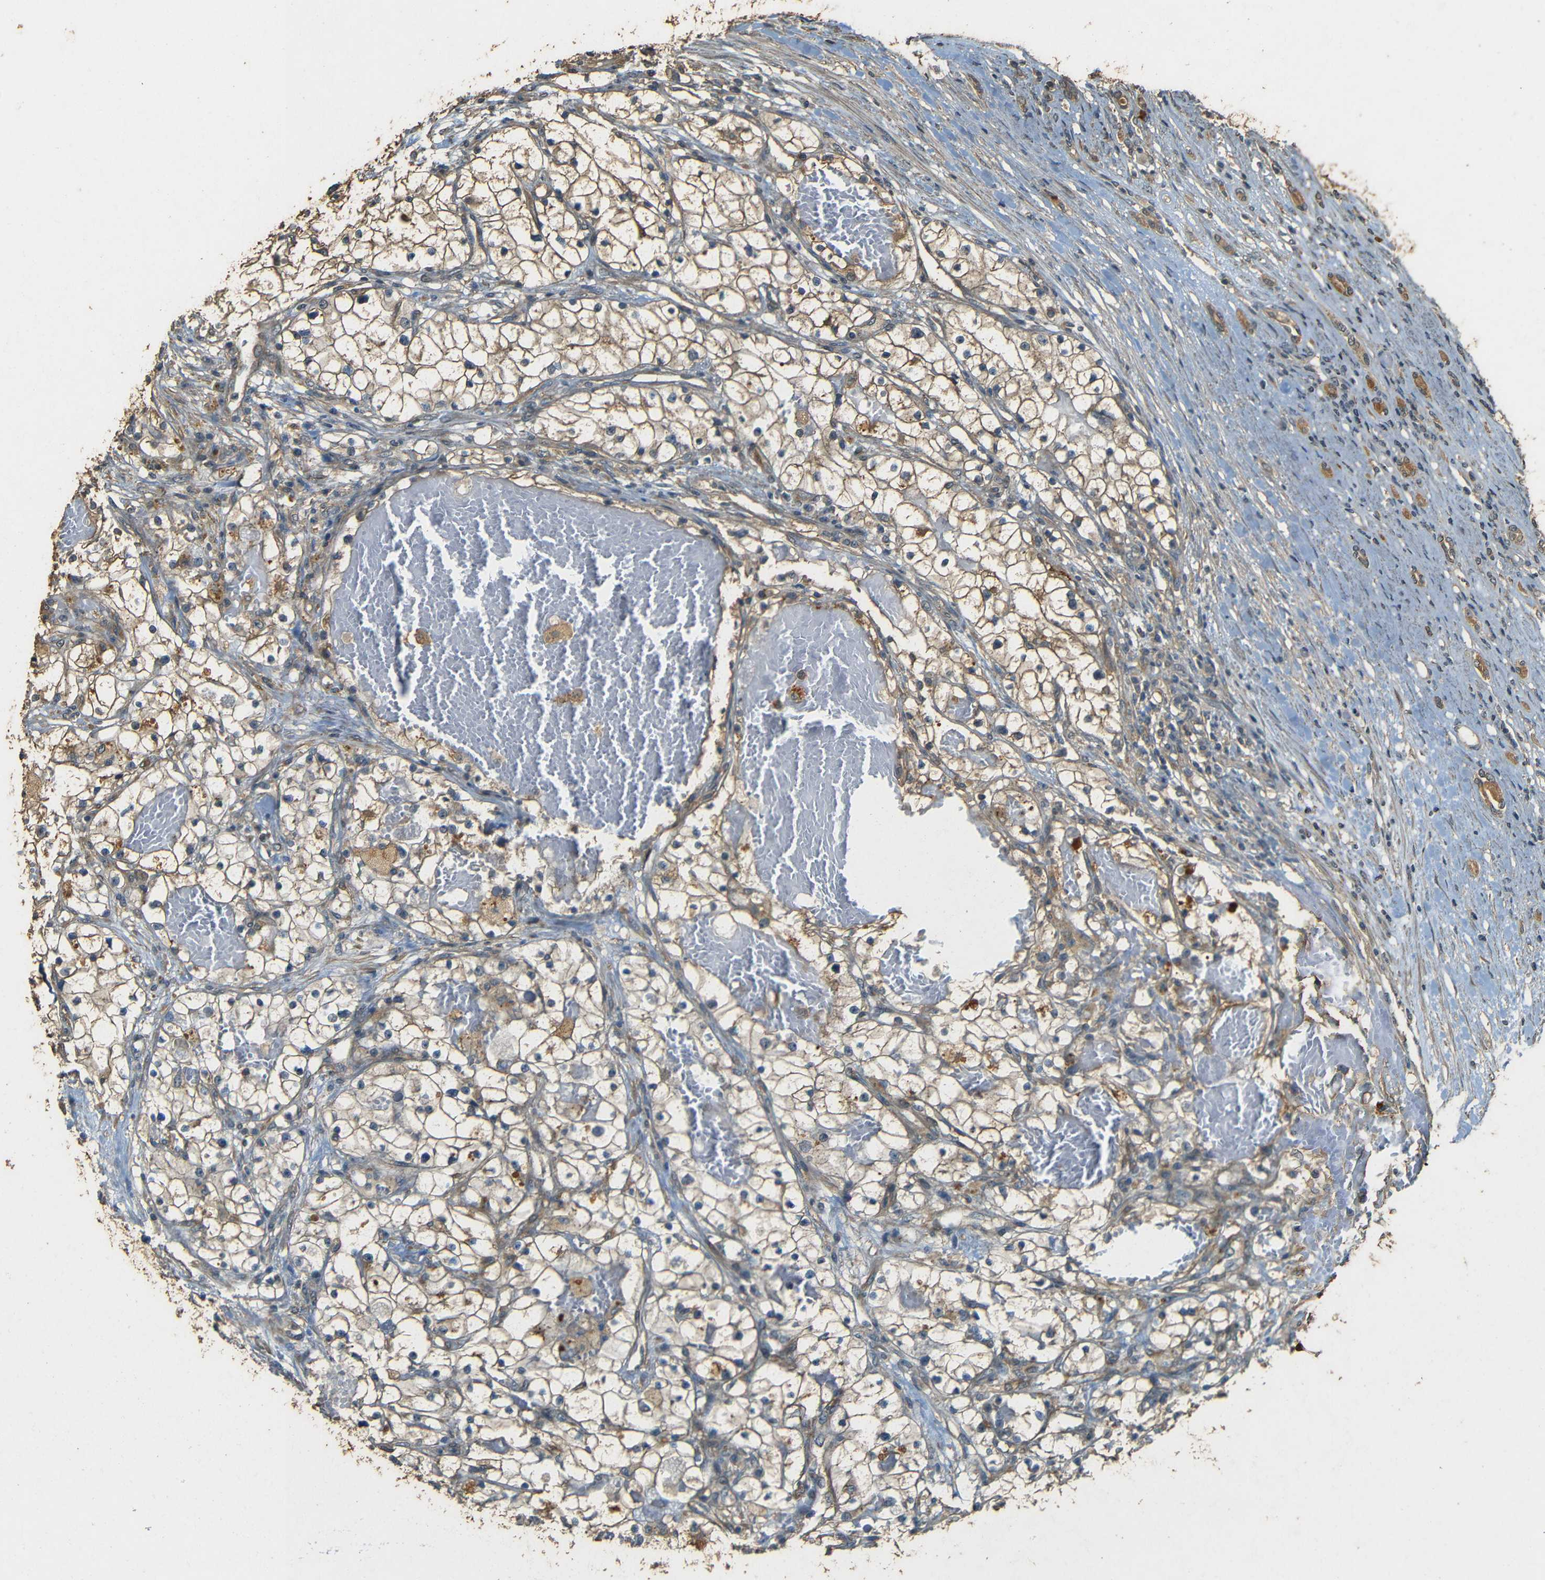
{"staining": {"intensity": "moderate", "quantity": ">75%", "location": "cytoplasmic/membranous"}, "tissue": "renal cancer", "cell_type": "Tumor cells", "image_type": "cancer", "snomed": [{"axis": "morphology", "description": "Adenocarcinoma, NOS"}, {"axis": "topography", "description": "Kidney"}], "caption": "Immunohistochemistry (IHC) (DAB (3,3'-diaminobenzidine)) staining of adenocarcinoma (renal) shows moderate cytoplasmic/membranous protein positivity in approximately >75% of tumor cells. (DAB = brown stain, brightfield microscopy at high magnification).", "gene": "PDE5A", "patient": {"sex": "male", "age": 68}}